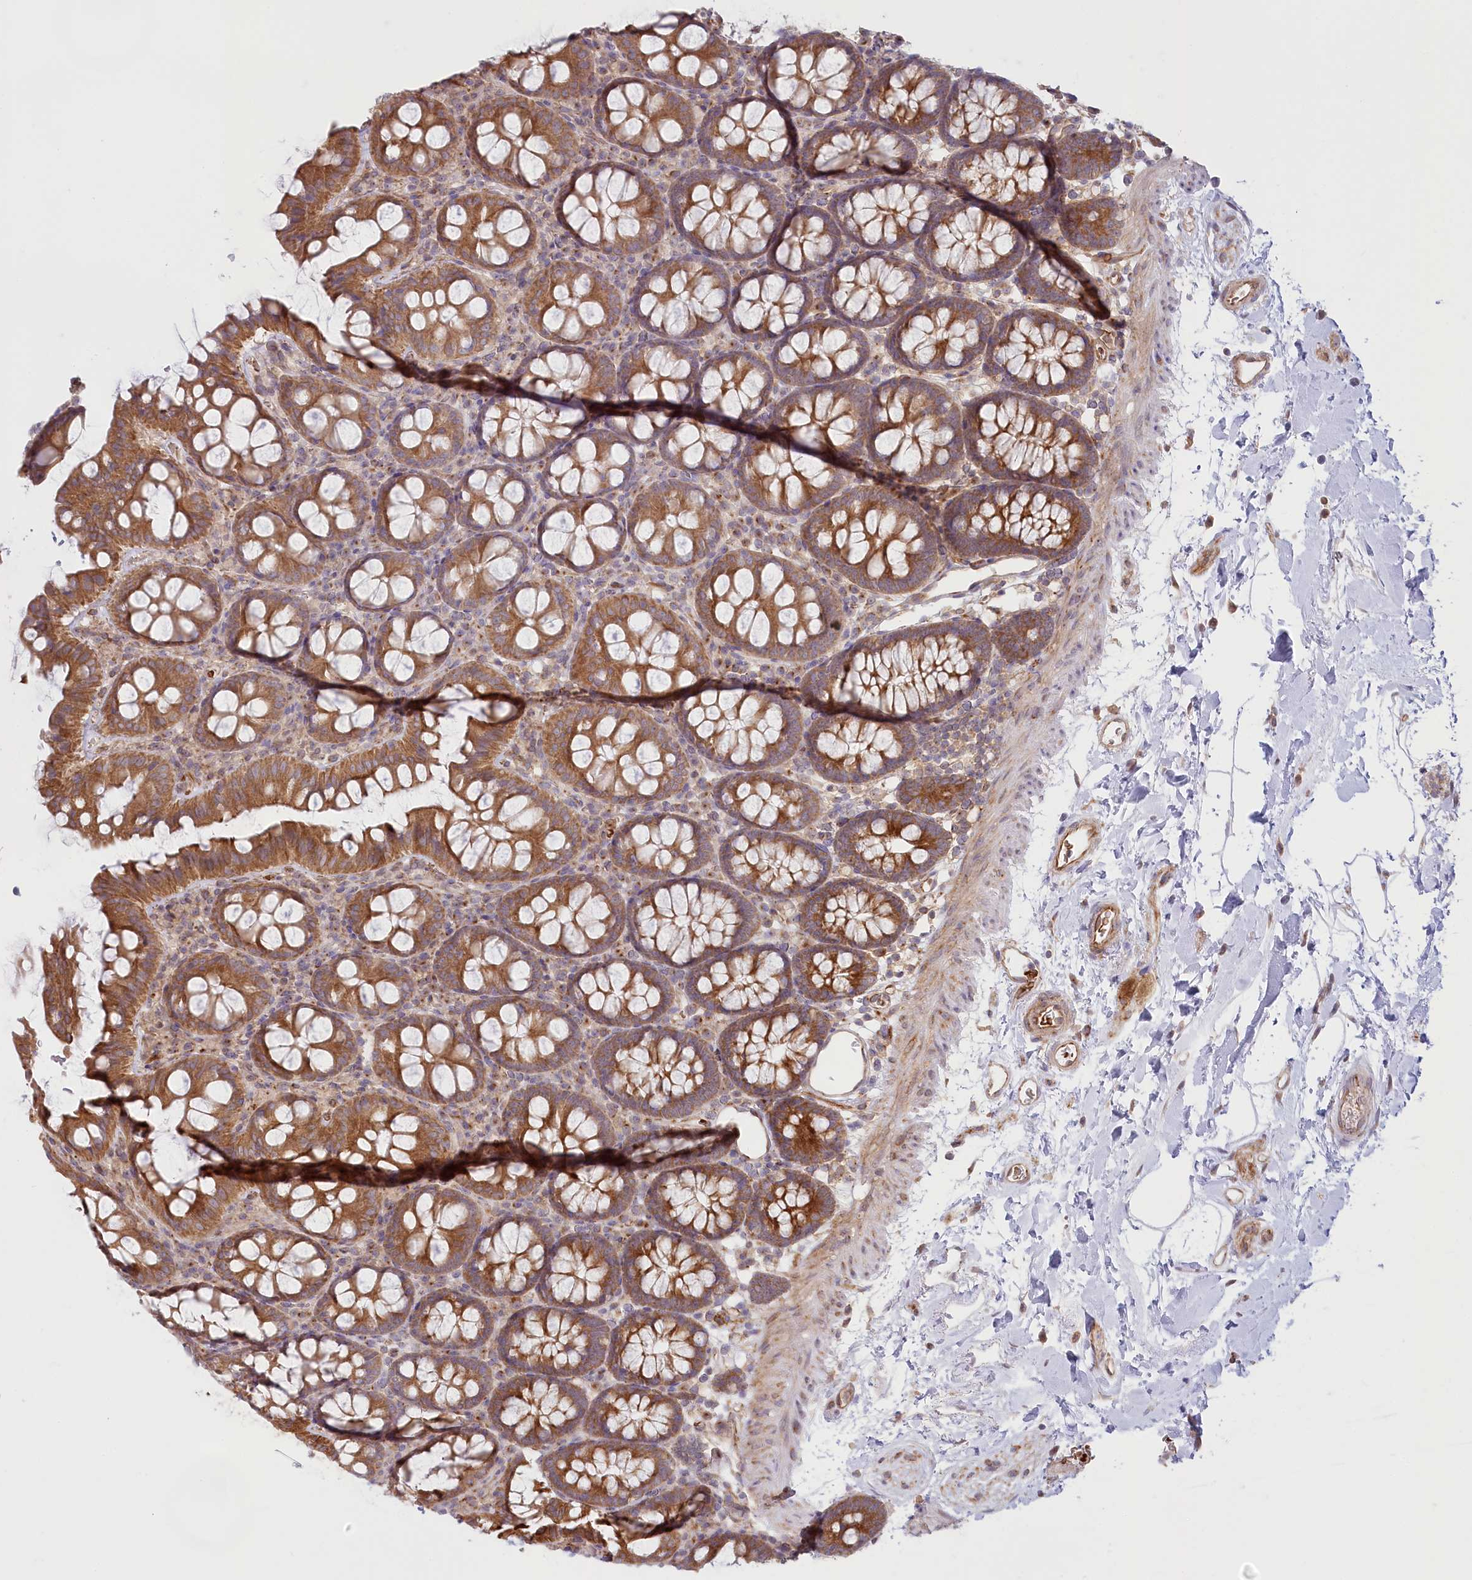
{"staining": {"intensity": "moderate", "quantity": ">75%", "location": "cytoplasmic/membranous"}, "tissue": "colon", "cell_type": "Endothelial cells", "image_type": "normal", "snomed": [{"axis": "morphology", "description": "Normal tissue, NOS"}, {"axis": "topography", "description": "Colon"}], "caption": "The photomicrograph displays a brown stain indicating the presence of a protein in the cytoplasmic/membranous of endothelial cells in colon. (DAB IHC, brown staining for protein, blue staining for nuclei).", "gene": "COMMD3", "patient": {"sex": "male", "age": 75}}